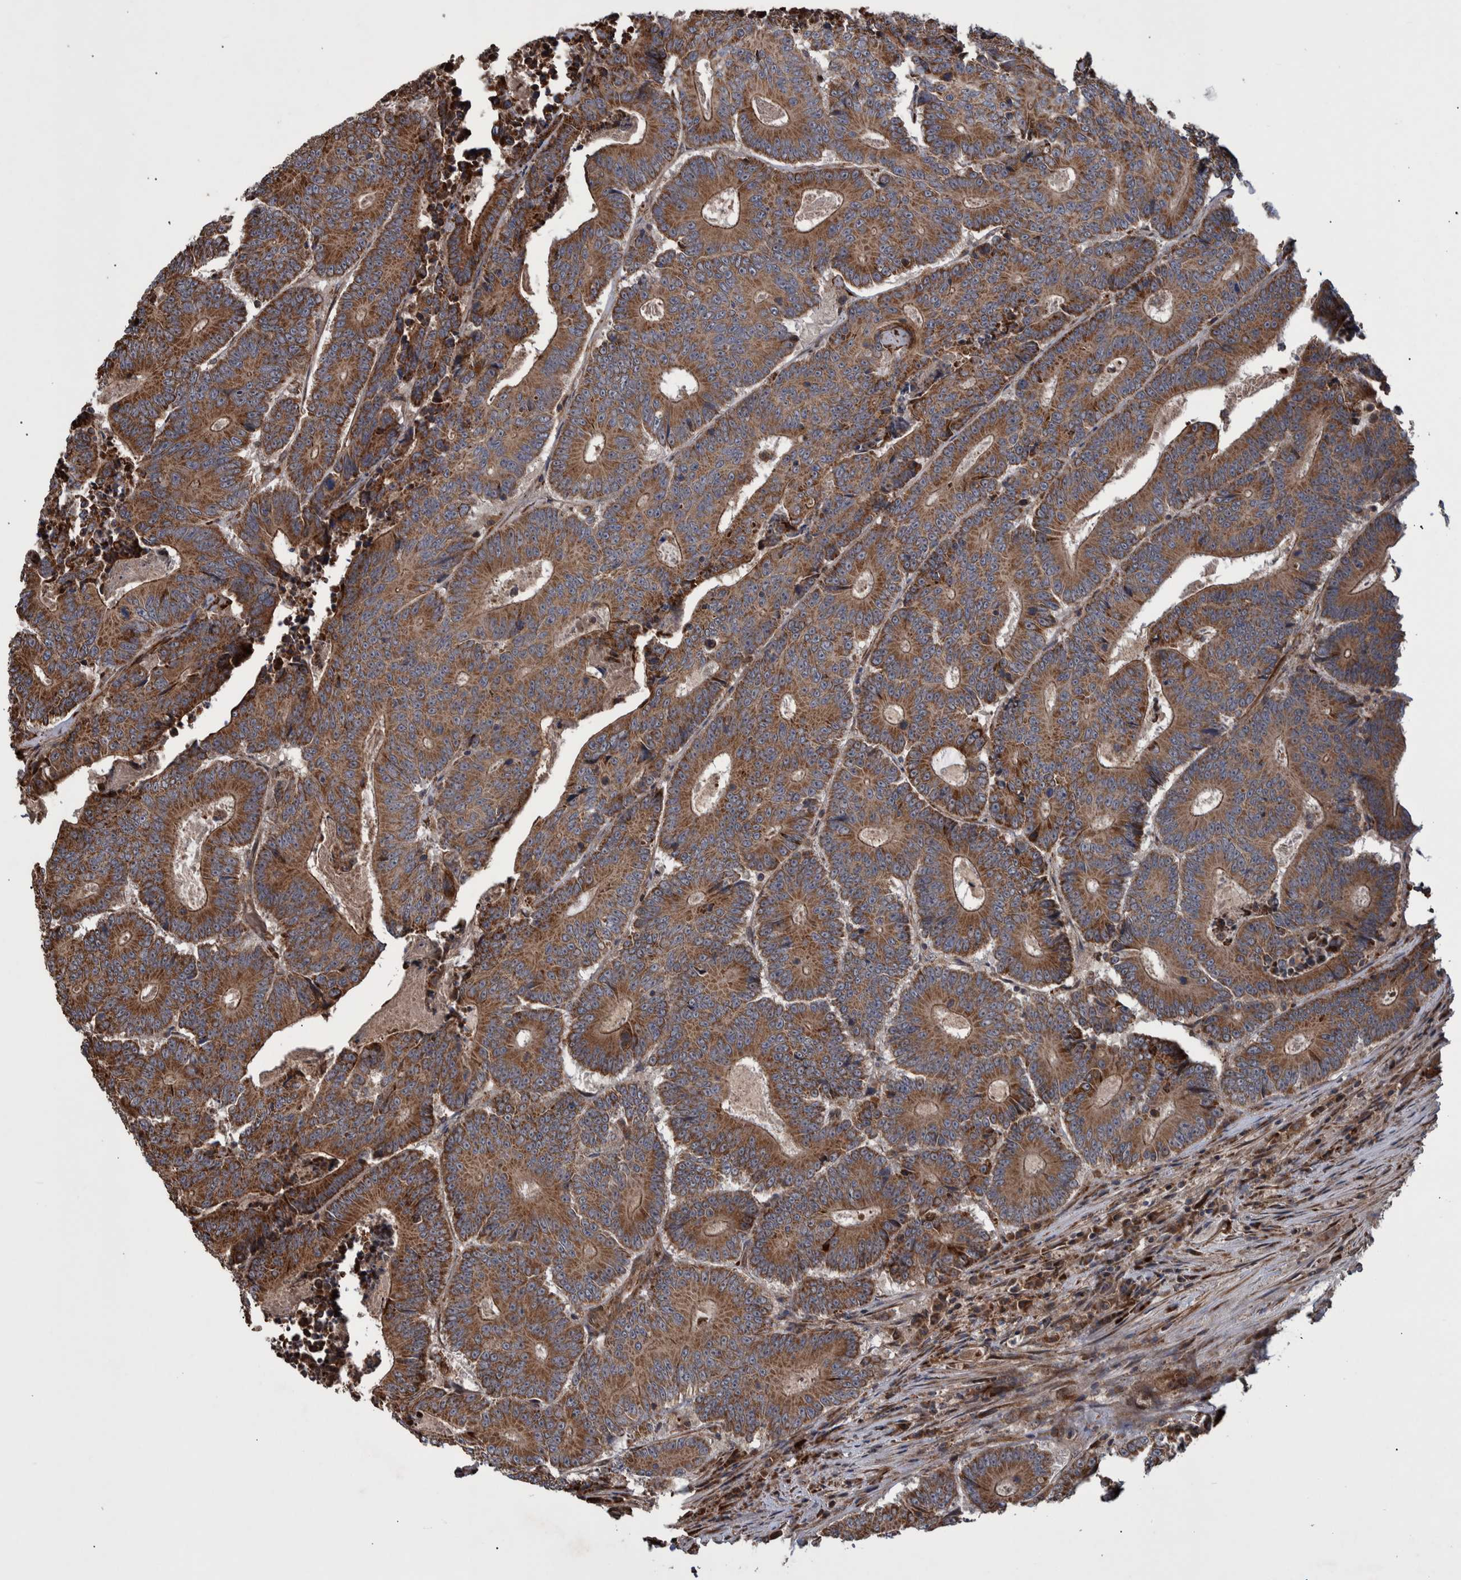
{"staining": {"intensity": "moderate", "quantity": ">75%", "location": "cytoplasmic/membranous"}, "tissue": "colorectal cancer", "cell_type": "Tumor cells", "image_type": "cancer", "snomed": [{"axis": "morphology", "description": "Adenocarcinoma, NOS"}, {"axis": "topography", "description": "Colon"}], "caption": "Human colorectal cancer (adenocarcinoma) stained with a brown dye demonstrates moderate cytoplasmic/membranous positive expression in about >75% of tumor cells.", "gene": "B3GNTL1", "patient": {"sex": "male", "age": 83}}